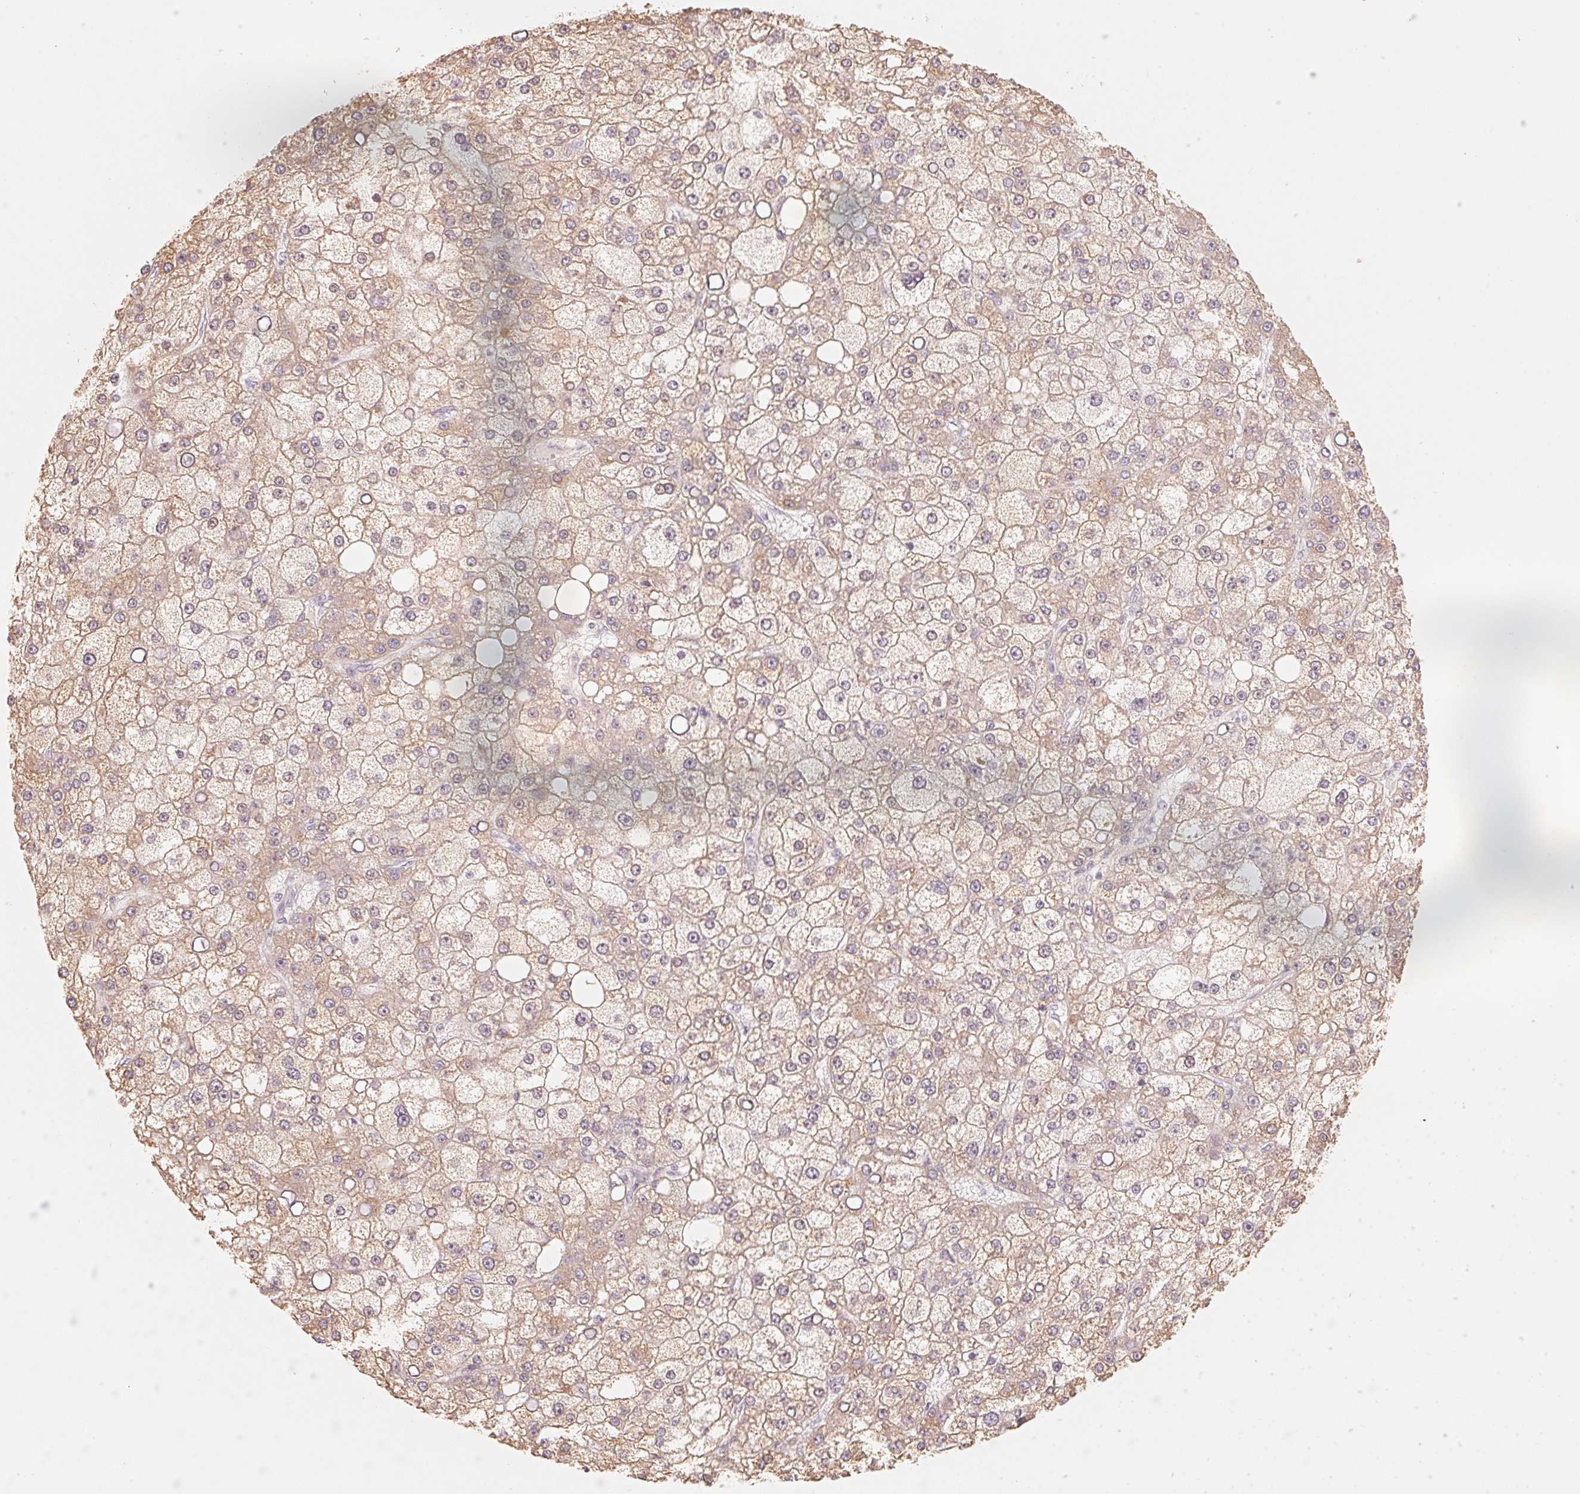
{"staining": {"intensity": "weak", "quantity": "25%-75%", "location": "cytoplasmic/membranous"}, "tissue": "liver cancer", "cell_type": "Tumor cells", "image_type": "cancer", "snomed": [{"axis": "morphology", "description": "Carcinoma, Hepatocellular, NOS"}, {"axis": "topography", "description": "Liver"}], "caption": "Immunohistochemistry staining of liver cancer, which displays low levels of weak cytoplasmic/membranous positivity in approximately 25%-75% of tumor cells indicating weak cytoplasmic/membranous protein positivity. The staining was performed using DAB (brown) for protein detection and nuclei were counterstained in hematoxylin (blue).", "gene": "DENND2C", "patient": {"sex": "male", "age": 67}}